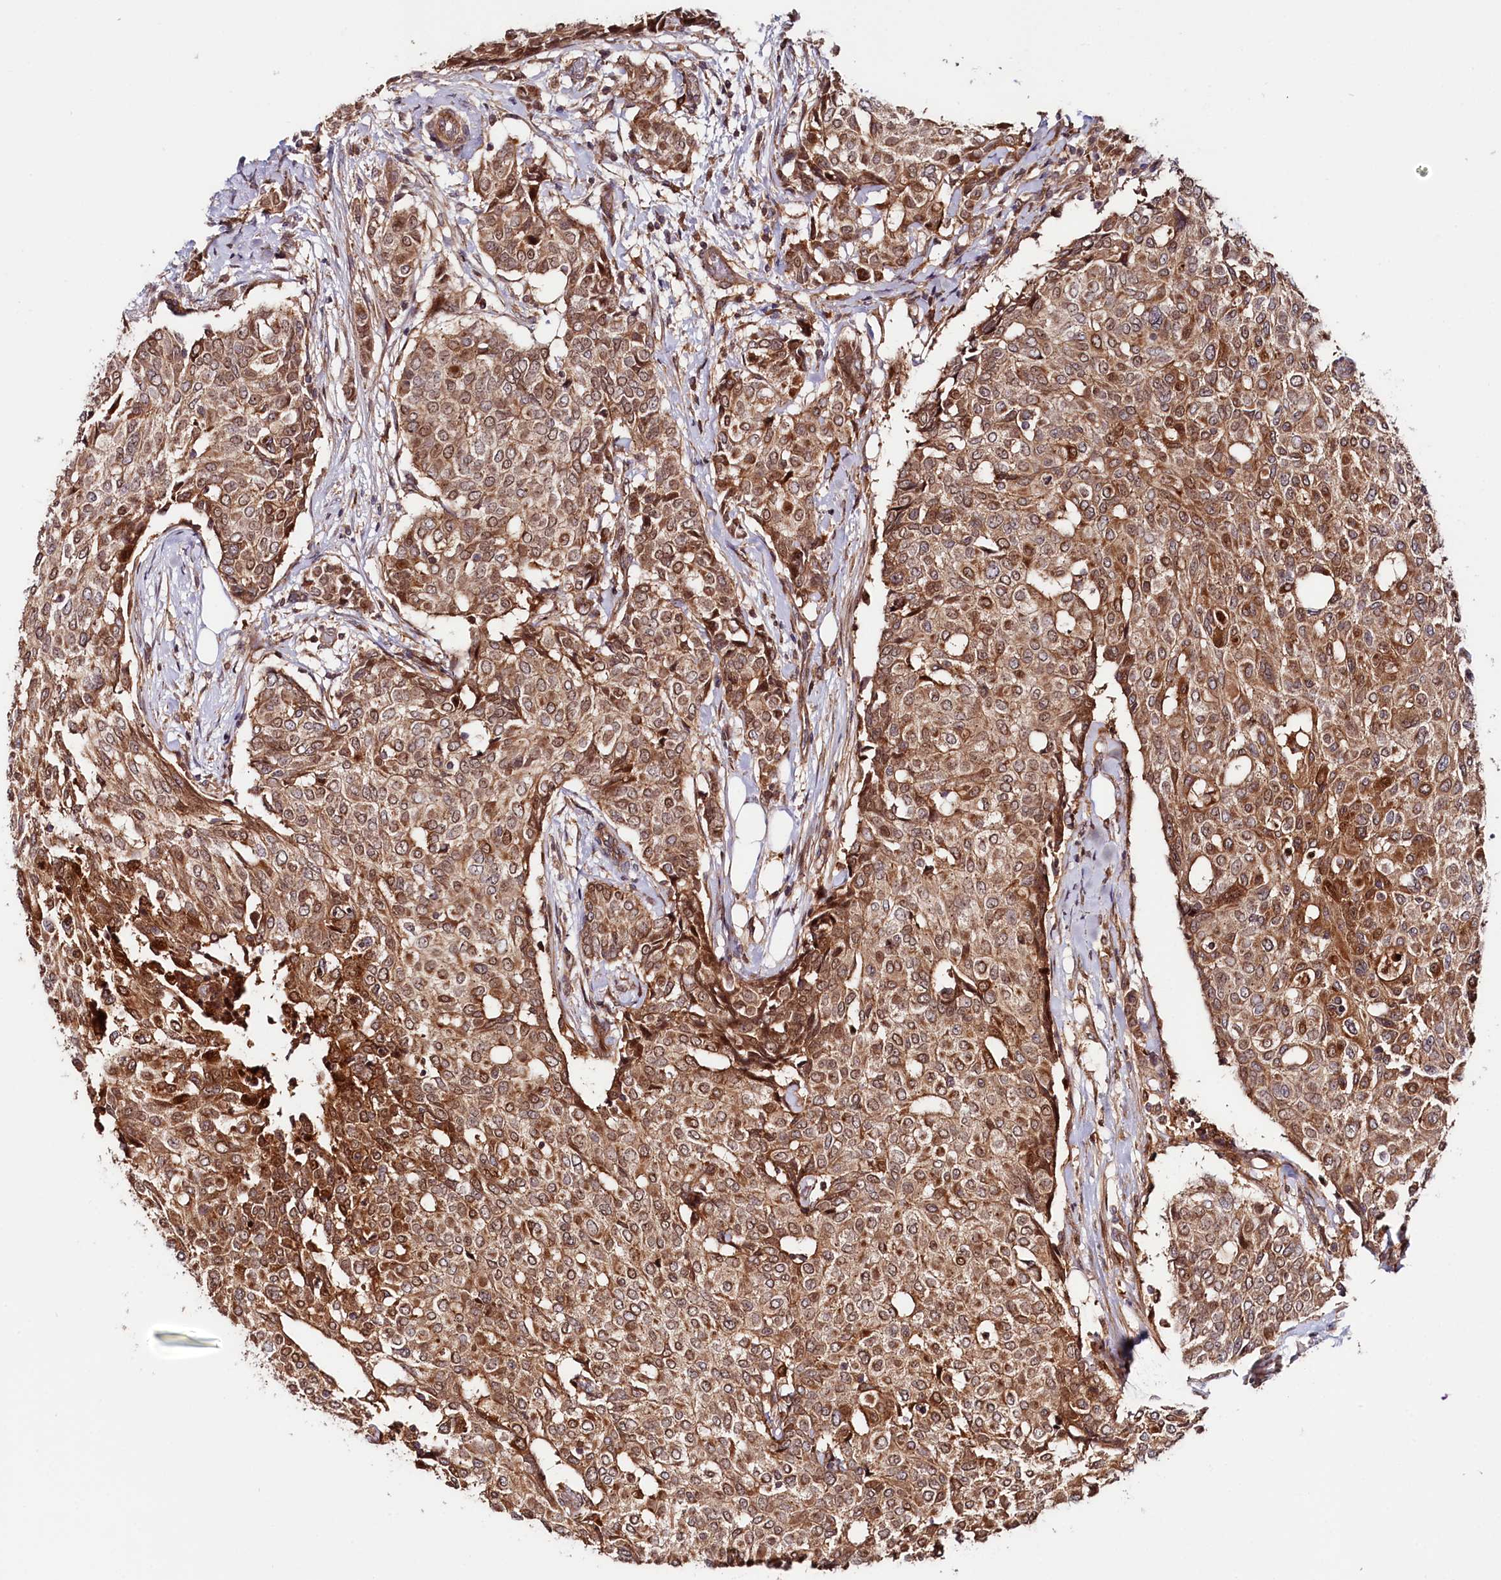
{"staining": {"intensity": "strong", "quantity": ">75%", "location": "cytoplasmic/membranous"}, "tissue": "breast cancer", "cell_type": "Tumor cells", "image_type": "cancer", "snomed": [{"axis": "morphology", "description": "Lobular carcinoma"}, {"axis": "topography", "description": "Breast"}], "caption": "A histopathology image showing strong cytoplasmic/membranous positivity in about >75% of tumor cells in breast lobular carcinoma, as visualized by brown immunohistochemical staining.", "gene": "NEDD1", "patient": {"sex": "female", "age": 51}}